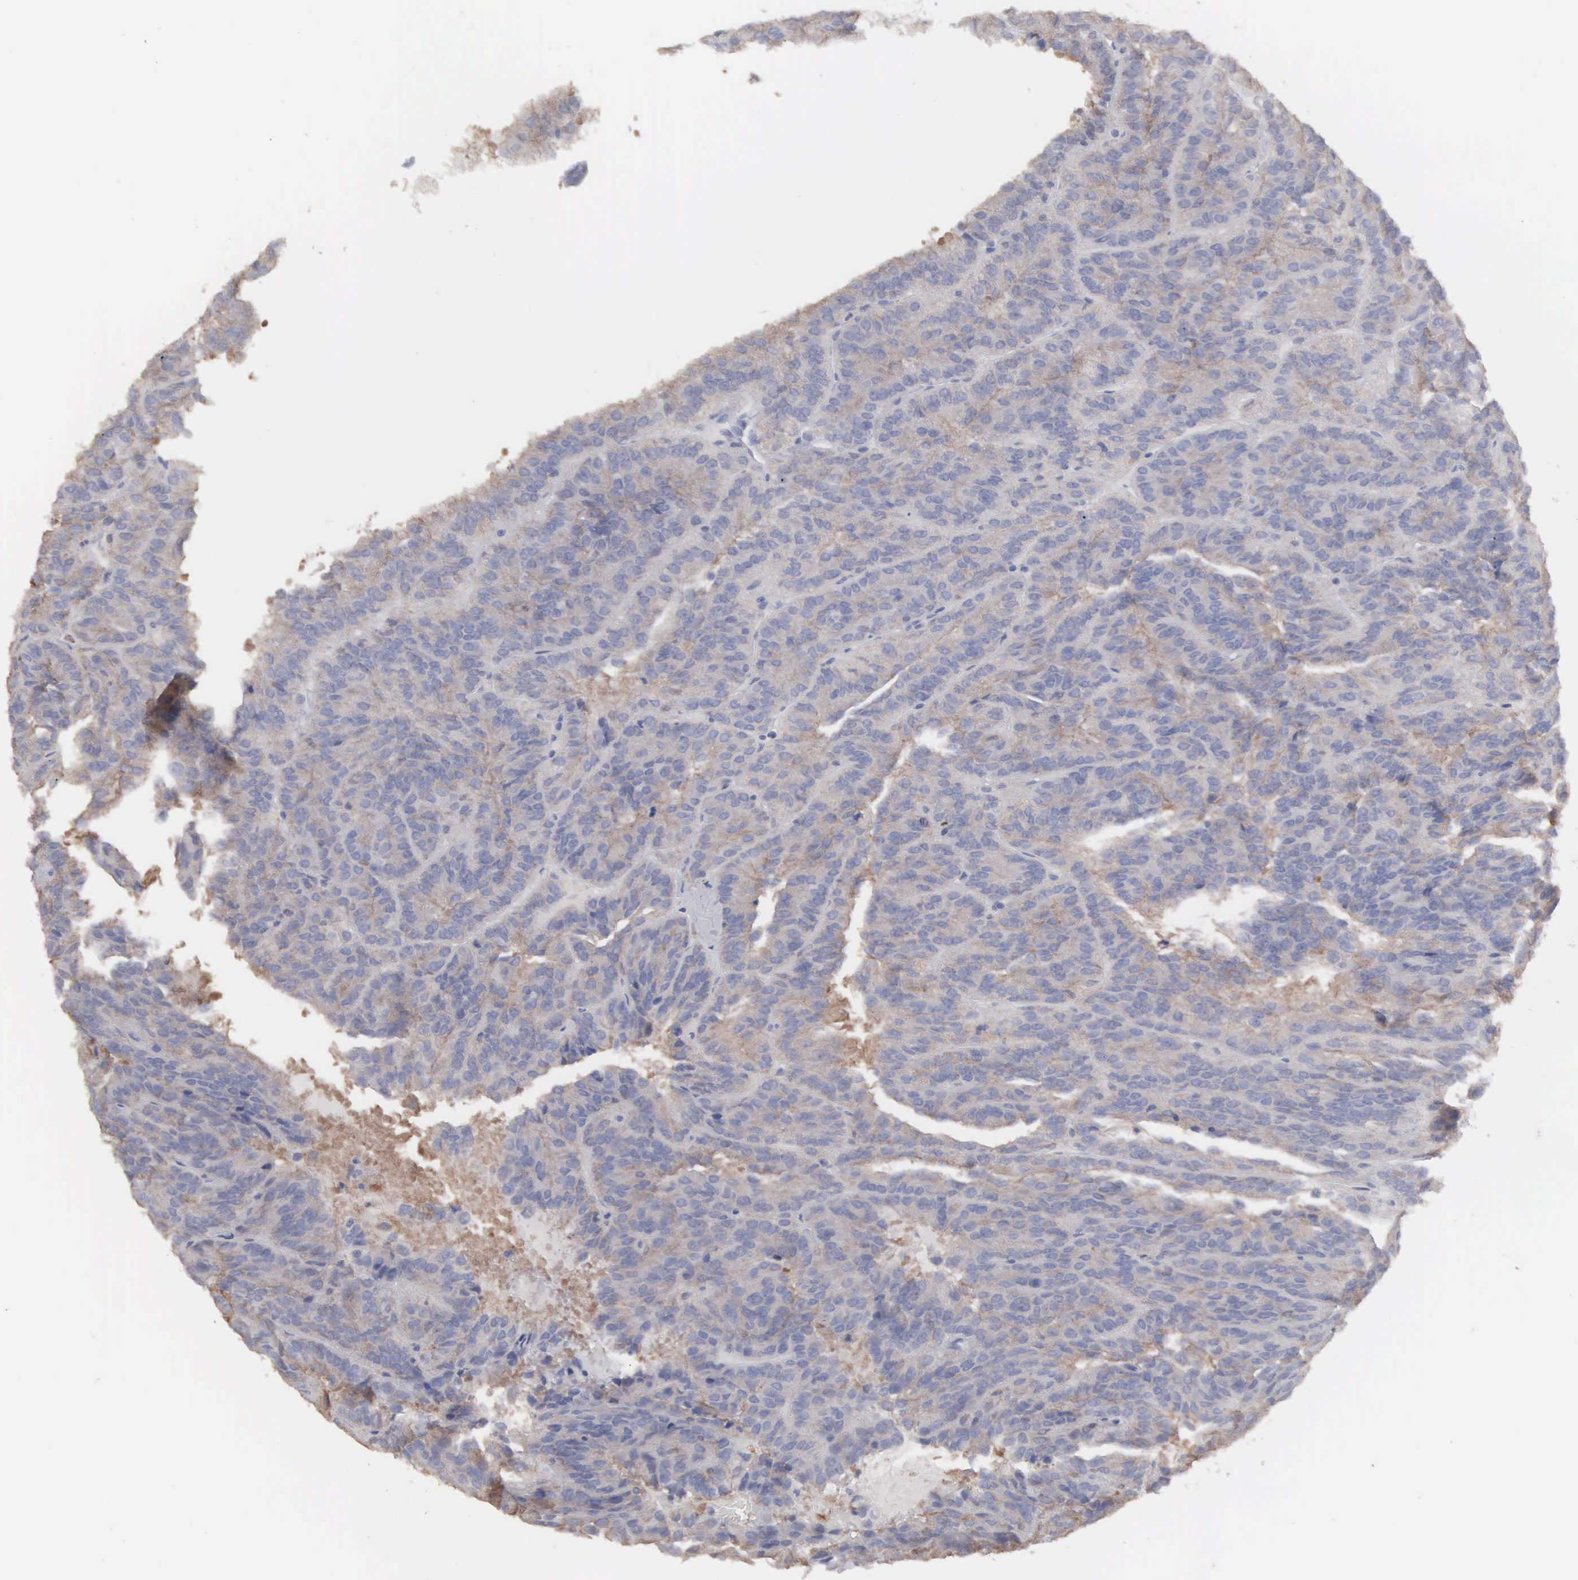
{"staining": {"intensity": "weak", "quantity": "<25%", "location": "cytoplasmic/membranous"}, "tissue": "renal cancer", "cell_type": "Tumor cells", "image_type": "cancer", "snomed": [{"axis": "morphology", "description": "Adenocarcinoma, NOS"}, {"axis": "topography", "description": "Kidney"}], "caption": "This photomicrograph is of renal cancer (adenocarcinoma) stained with IHC to label a protein in brown with the nuclei are counter-stained blue. There is no staining in tumor cells. (DAB (3,3'-diaminobenzidine) IHC, high magnification).", "gene": "MTHFD1", "patient": {"sex": "male", "age": 46}}